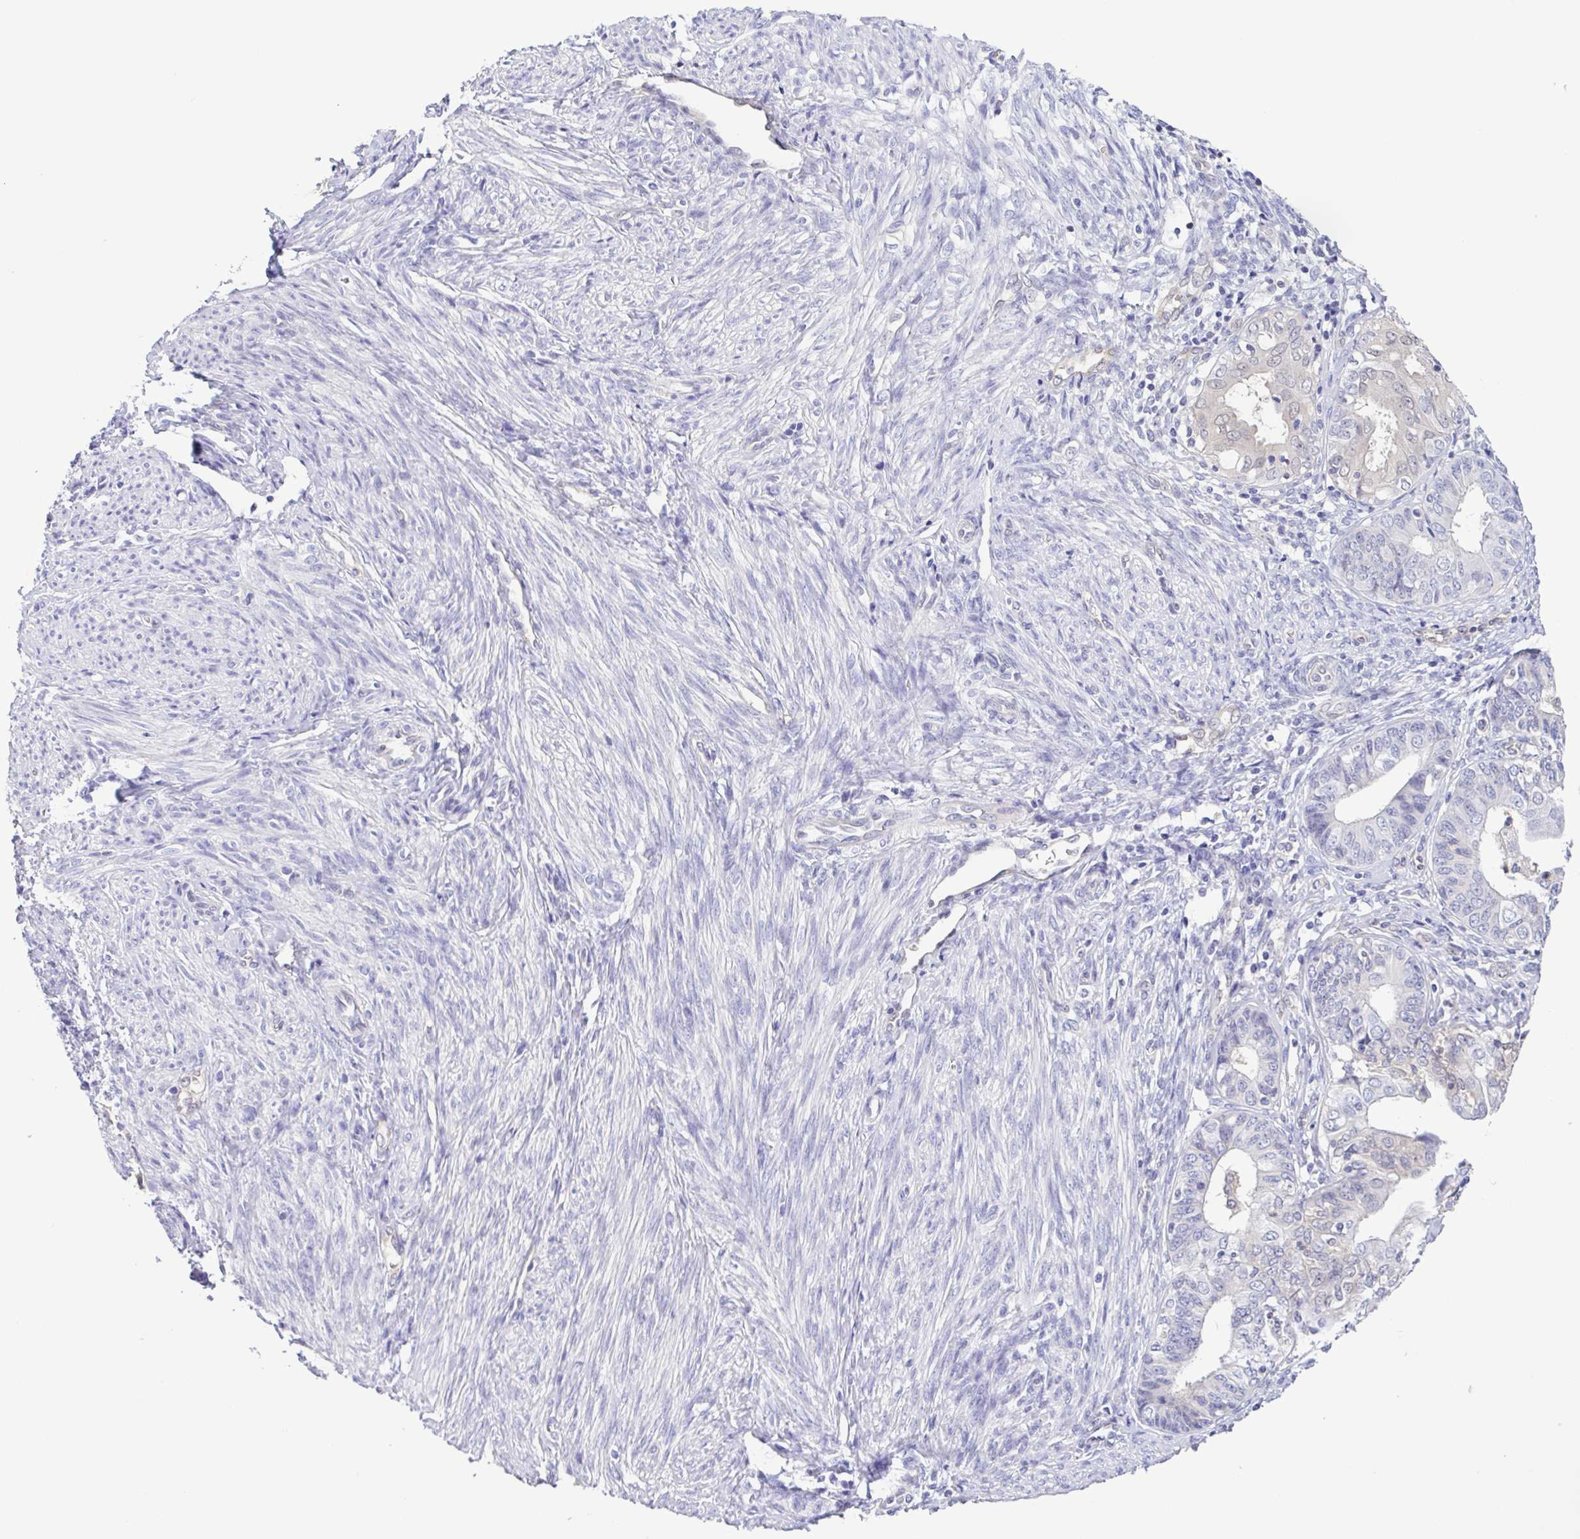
{"staining": {"intensity": "negative", "quantity": "none", "location": "none"}, "tissue": "endometrial cancer", "cell_type": "Tumor cells", "image_type": "cancer", "snomed": [{"axis": "morphology", "description": "Adenocarcinoma, NOS"}, {"axis": "topography", "description": "Endometrium"}], "caption": "Tumor cells are negative for protein expression in human endometrial cancer.", "gene": "LDHC", "patient": {"sex": "female", "age": 68}}